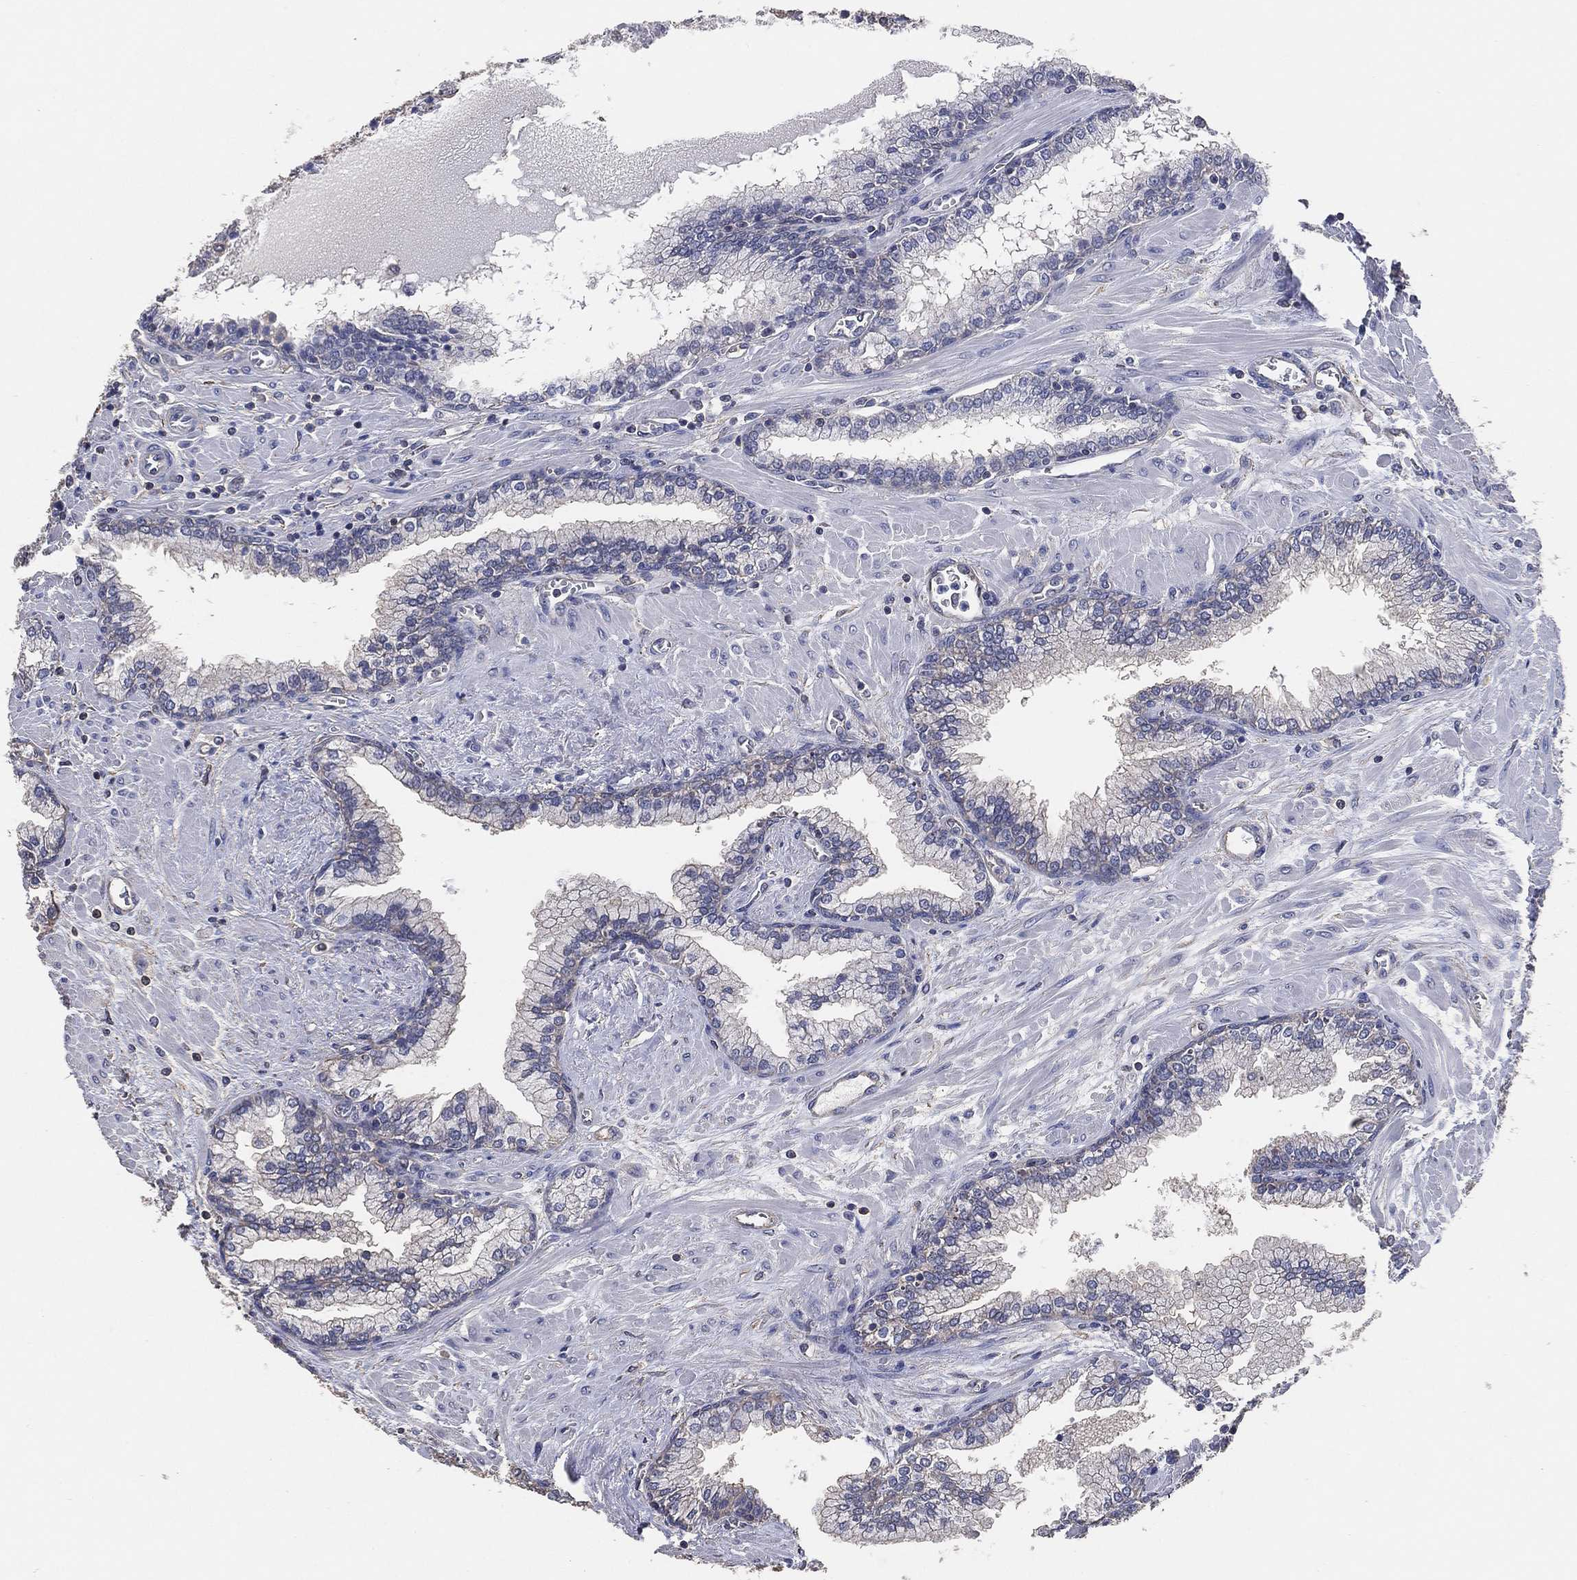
{"staining": {"intensity": "weak", "quantity": "<25%", "location": "cytoplasmic/membranous"}, "tissue": "prostate cancer", "cell_type": "Tumor cells", "image_type": "cancer", "snomed": [{"axis": "morphology", "description": "Adenocarcinoma, NOS"}, {"axis": "topography", "description": "Prostate and seminal vesicle, NOS"}, {"axis": "topography", "description": "Prostate"}], "caption": "An image of prostate cancer (adenocarcinoma) stained for a protein demonstrates no brown staining in tumor cells.", "gene": "KLK5", "patient": {"sex": "male", "age": 62}}